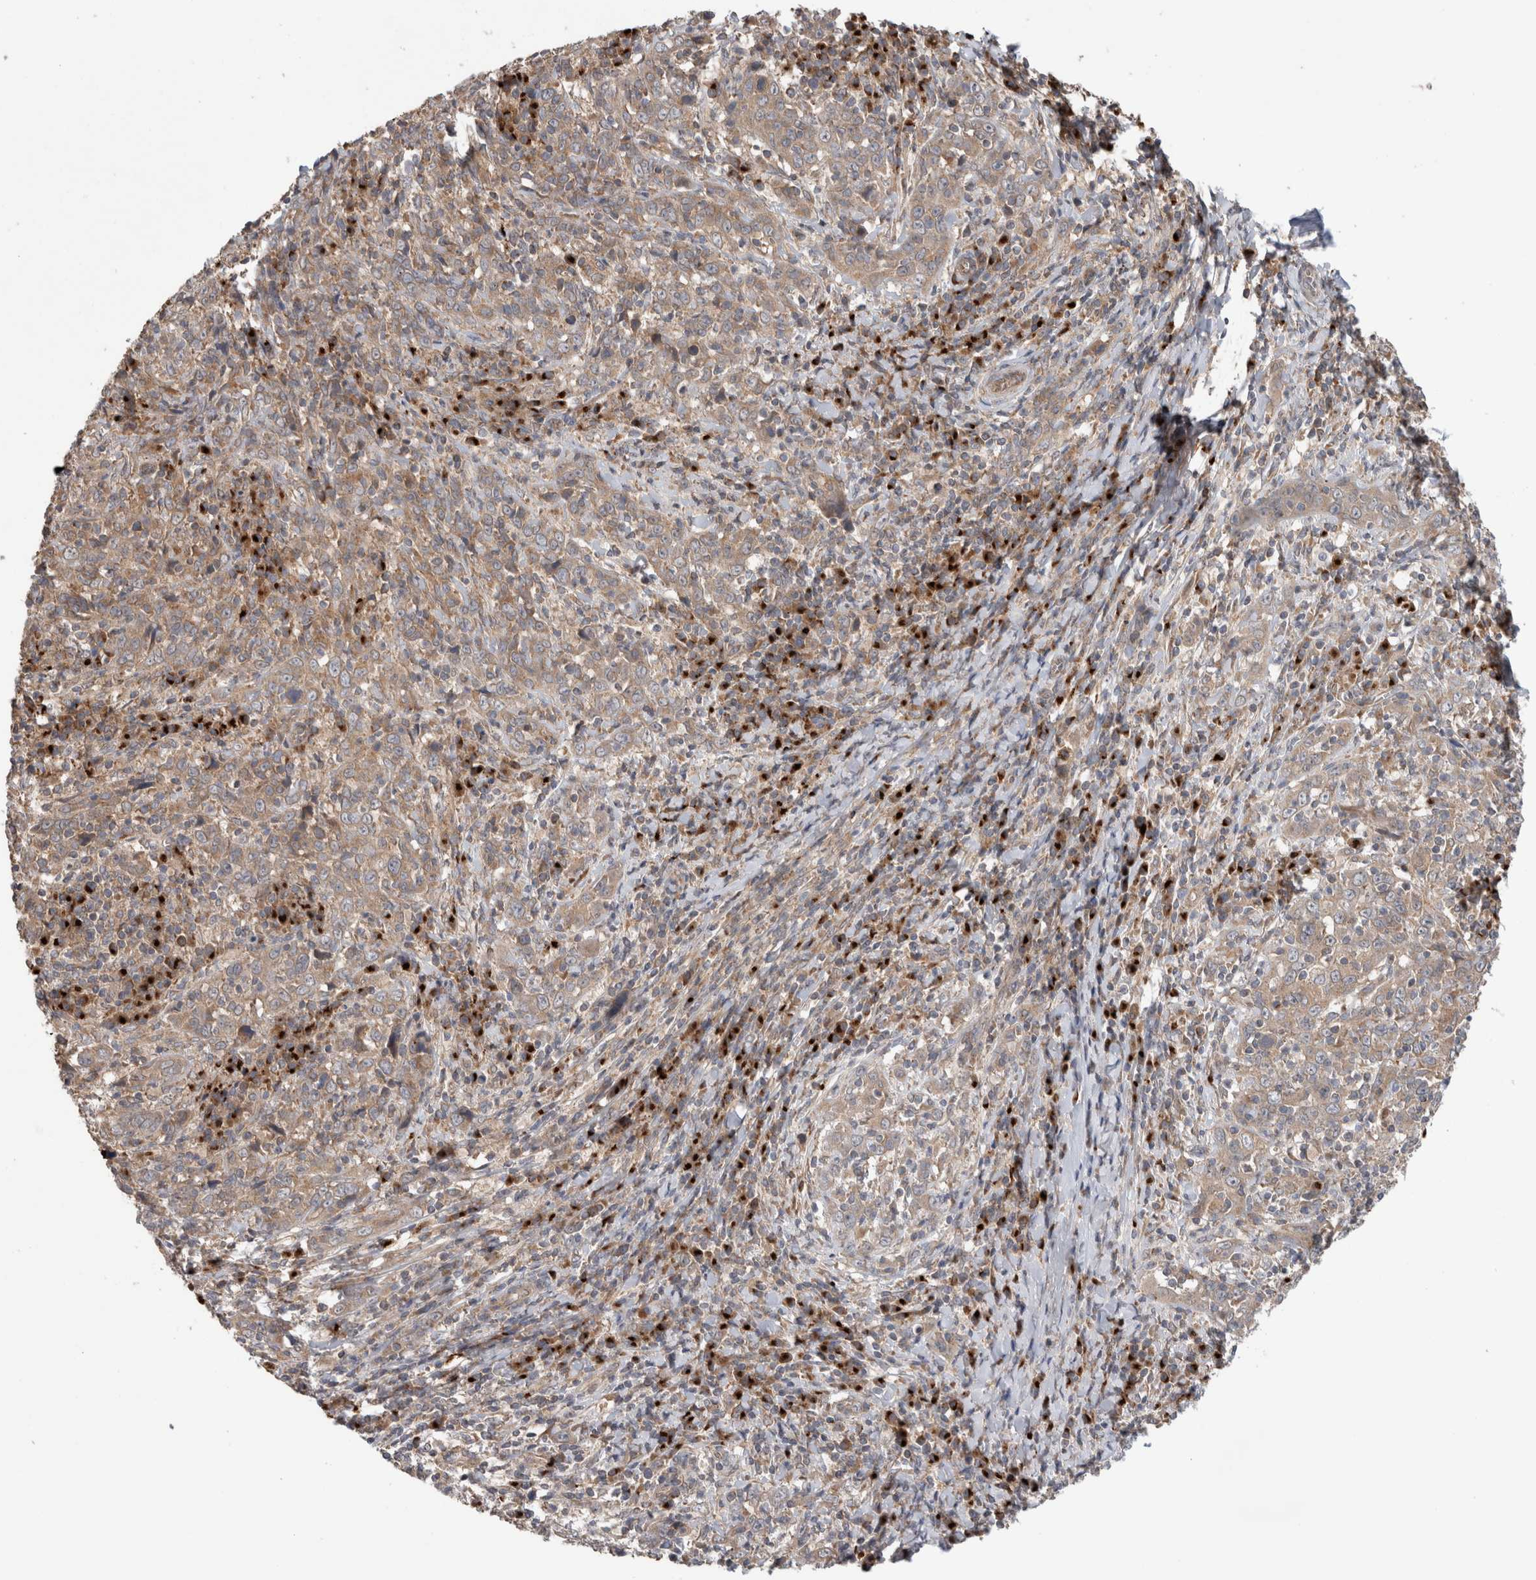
{"staining": {"intensity": "weak", "quantity": ">75%", "location": "cytoplasmic/membranous"}, "tissue": "cervical cancer", "cell_type": "Tumor cells", "image_type": "cancer", "snomed": [{"axis": "morphology", "description": "Squamous cell carcinoma, NOS"}, {"axis": "topography", "description": "Cervix"}], "caption": "About >75% of tumor cells in human squamous cell carcinoma (cervical) reveal weak cytoplasmic/membranous protein positivity as visualized by brown immunohistochemical staining.", "gene": "TRIM5", "patient": {"sex": "female", "age": 46}}